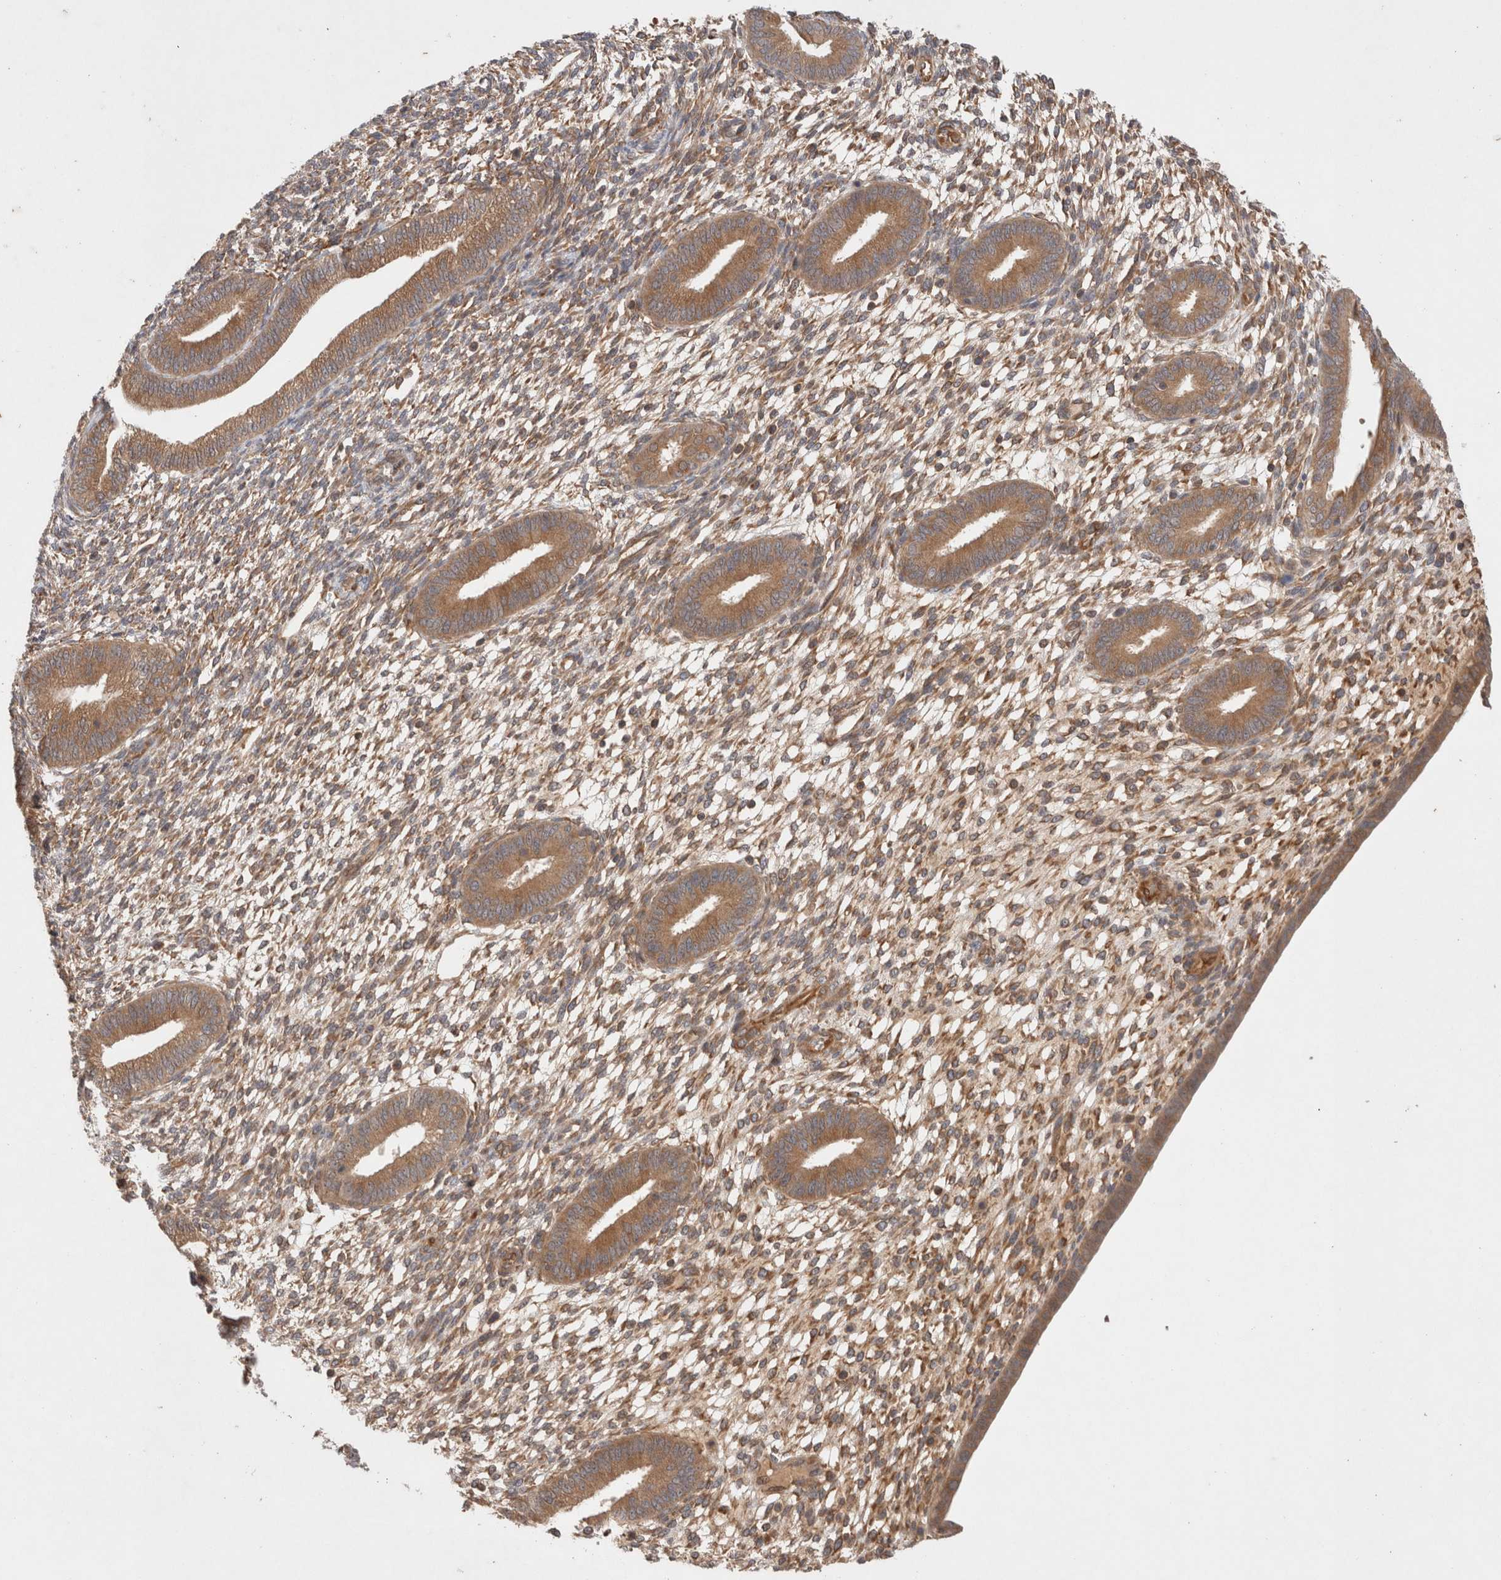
{"staining": {"intensity": "moderate", "quantity": ">75%", "location": "cytoplasmic/membranous"}, "tissue": "endometrium", "cell_type": "Cells in endometrial stroma", "image_type": "normal", "snomed": [{"axis": "morphology", "description": "Normal tissue, NOS"}, {"axis": "topography", "description": "Endometrium"}], "caption": "Endometrium stained with immunohistochemistry (IHC) displays moderate cytoplasmic/membranous expression in approximately >75% of cells in endometrial stroma. (IHC, brightfield microscopy, high magnification).", "gene": "KLHL20", "patient": {"sex": "female", "age": 46}}